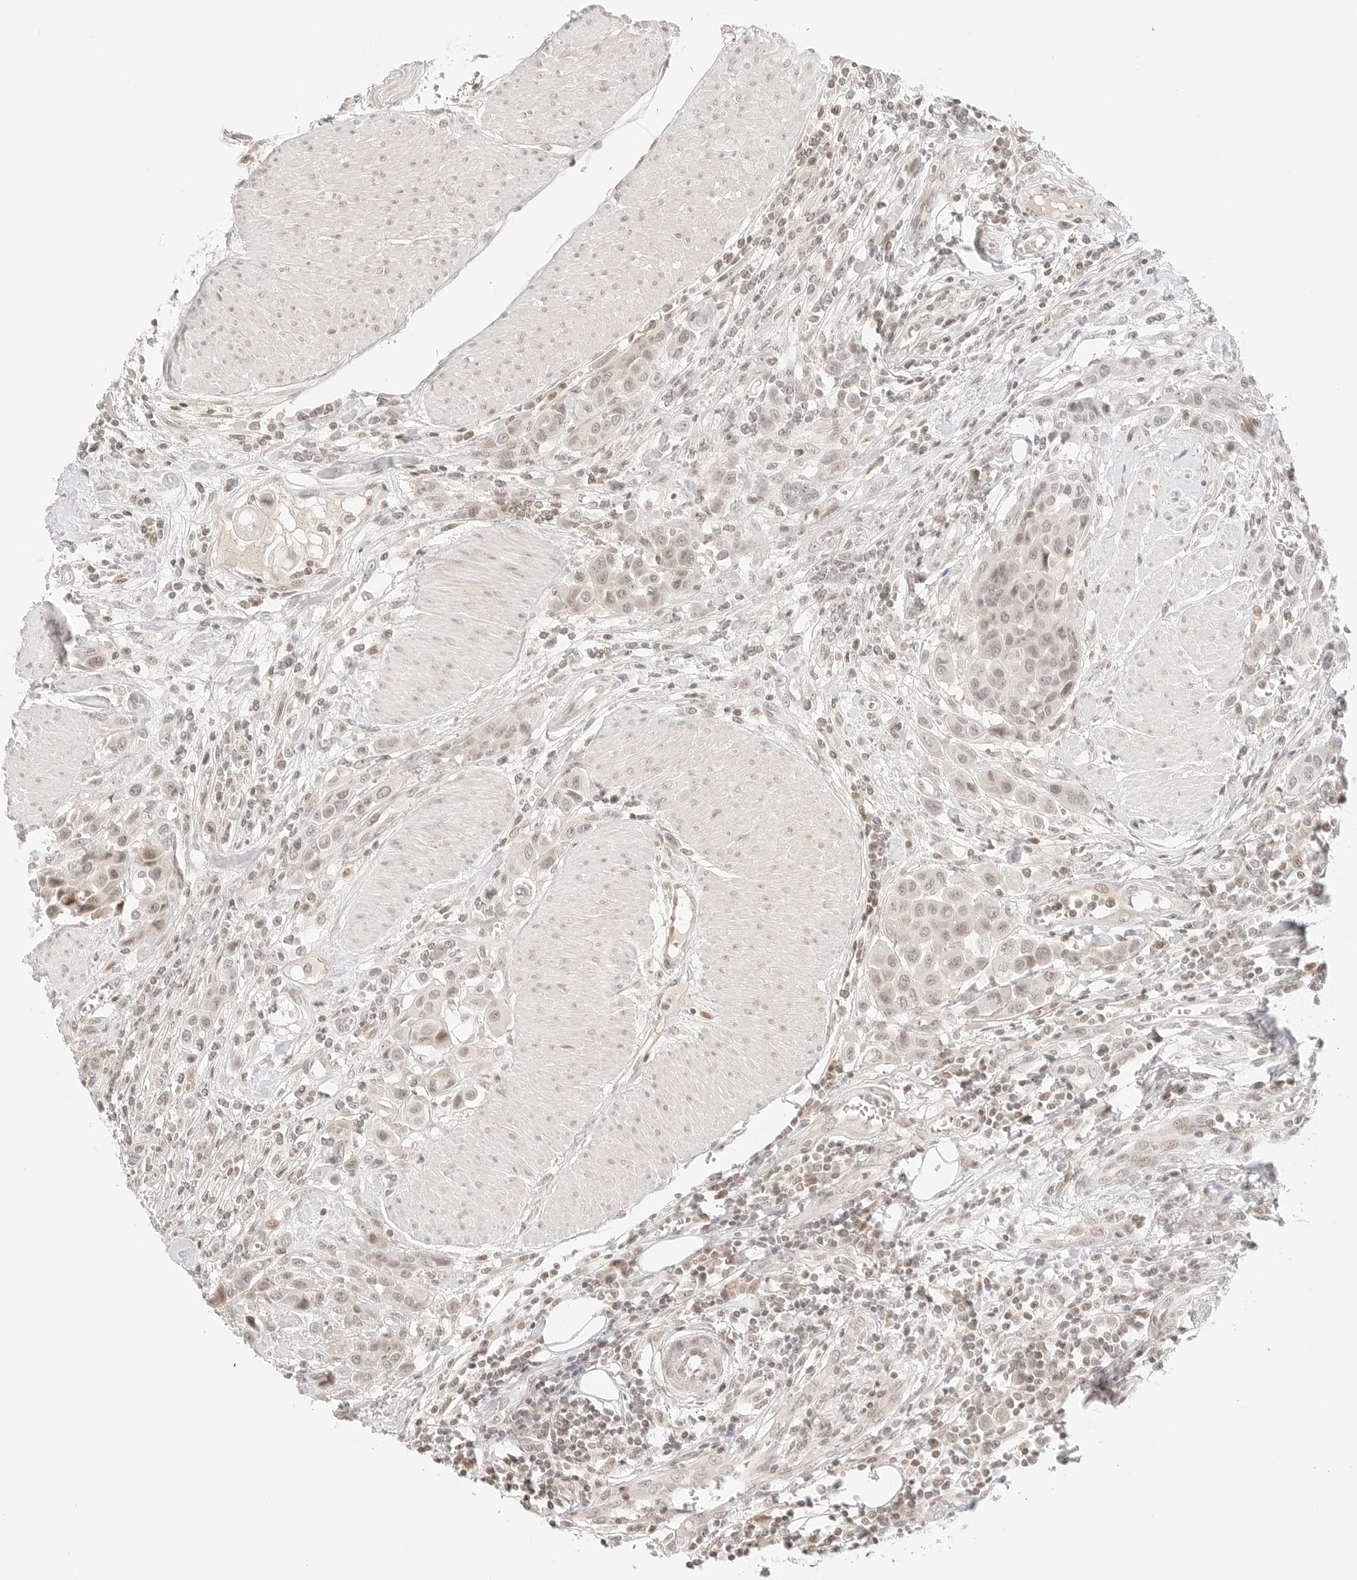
{"staining": {"intensity": "weak", "quantity": "<25%", "location": "cytoplasmic/membranous,nuclear"}, "tissue": "urothelial cancer", "cell_type": "Tumor cells", "image_type": "cancer", "snomed": [{"axis": "morphology", "description": "Urothelial carcinoma, High grade"}, {"axis": "topography", "description": "Urinary bladder"}], "caption": "This is a image of immunohistochemistry (IHC) staining of urothelial cancer, which shows no expression in tumor cells.", "gene": "RPS6KL1", "patient": {"sex": "male", "age": 50}}